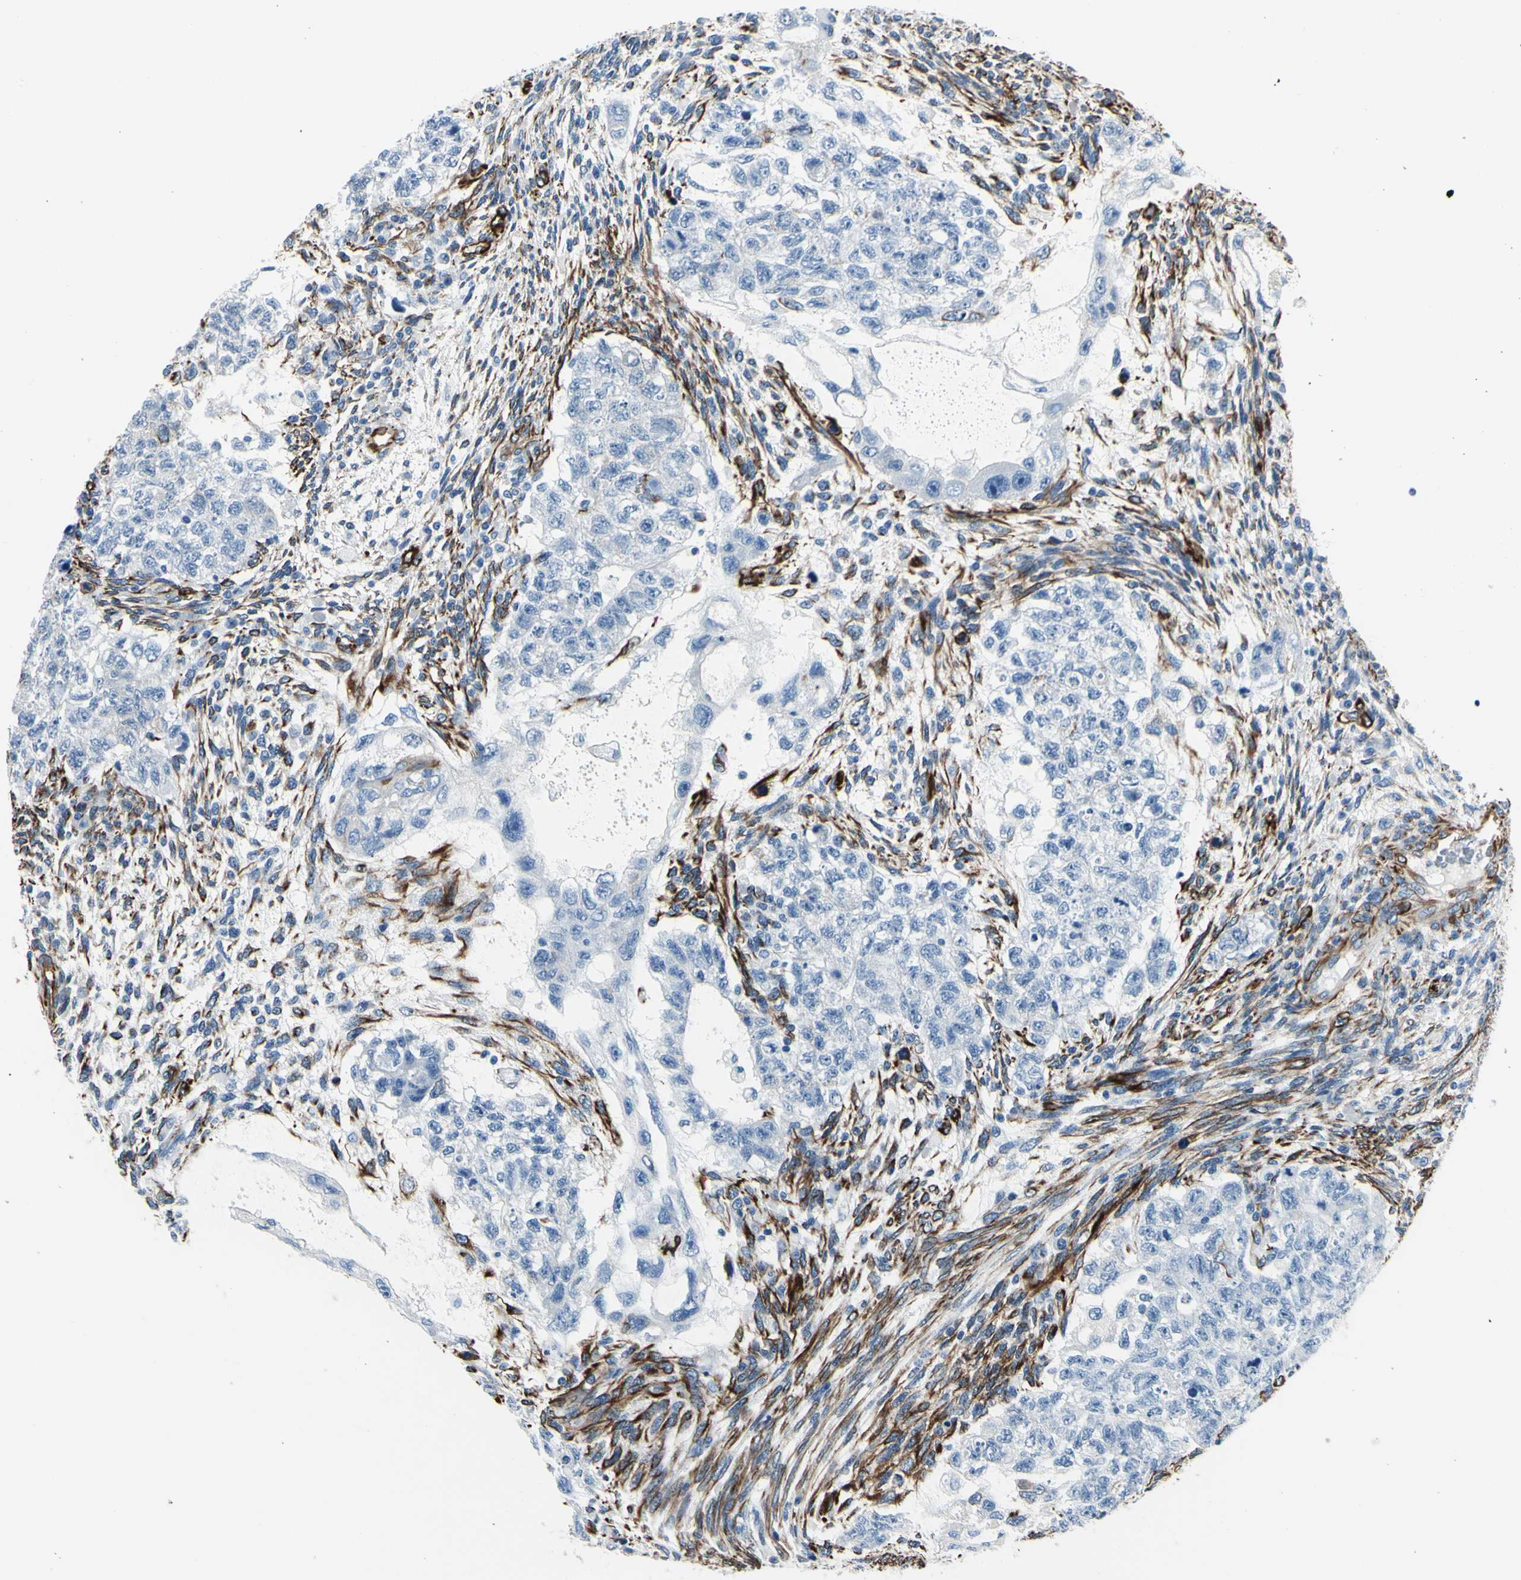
{"staining": {"intensity": "negative", "quantity": "none", "location": "none"}, "tissue": "testis cancer", "cell_type": "Tumor cells", "image_type": "cancer", "snomed": [{"axis": "morphology", "description": "Normal tissue, NOS"}, {"axis": "morphology", "description": "Carcinoma, Embryonal, NOS"}, {"axis": "topography", "description": "Testis"}], "caption": "Immunohistochemistry photomicrograph of neoplastic tissue: testis cancer (embryonal carcinoma) stained with DAB (3,3'-diaminobenzidine) demonstrates no significant protein expression in tumor cells.", "gene": "PTH2R", "patient": {"sex": "male", "age": 36}}